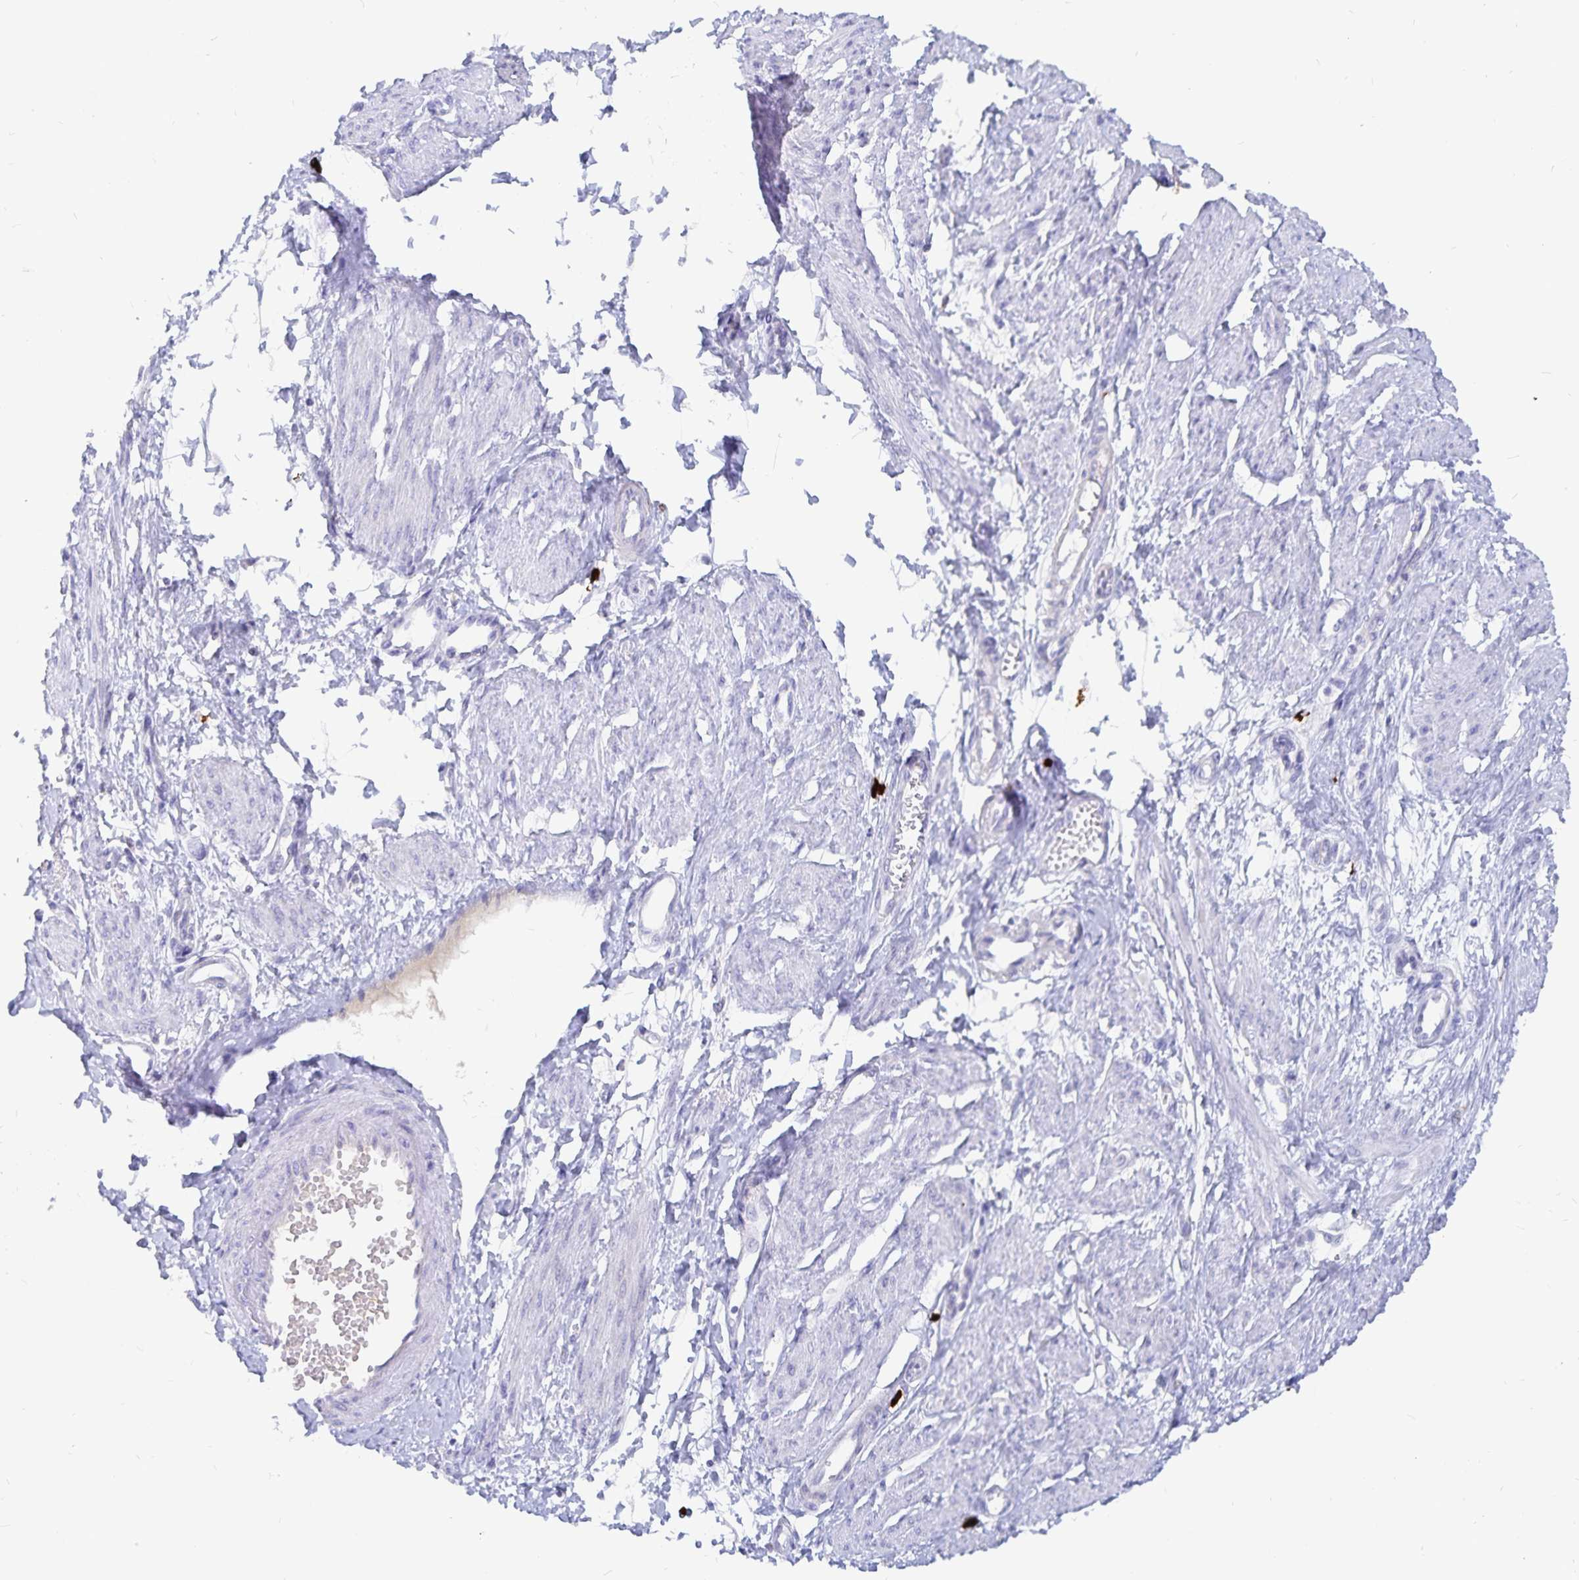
{"staining": {"intensity": "negative", "quantity": "none", "location": "none"}, "tissue": "smooth muscle", "cell_type": "Smooth muscle cells", "image_type": "normal", "snomed": [{"axis": "morphology", "description": "Normal tissue, NOS"}, {"axis": "topography", "description": "Smooth muscle"}, {"axis": "topography", "description": "Uterus"}], "caption": "Smooth muscle cells show no significant positivity in benign smooth muscle. (DAB (3,3'-diaminobenzidine) immunohistochemistry (IHC), high magnification).", "gene": "PKHD1", "patient": {"sex": "female", "age": 39}}